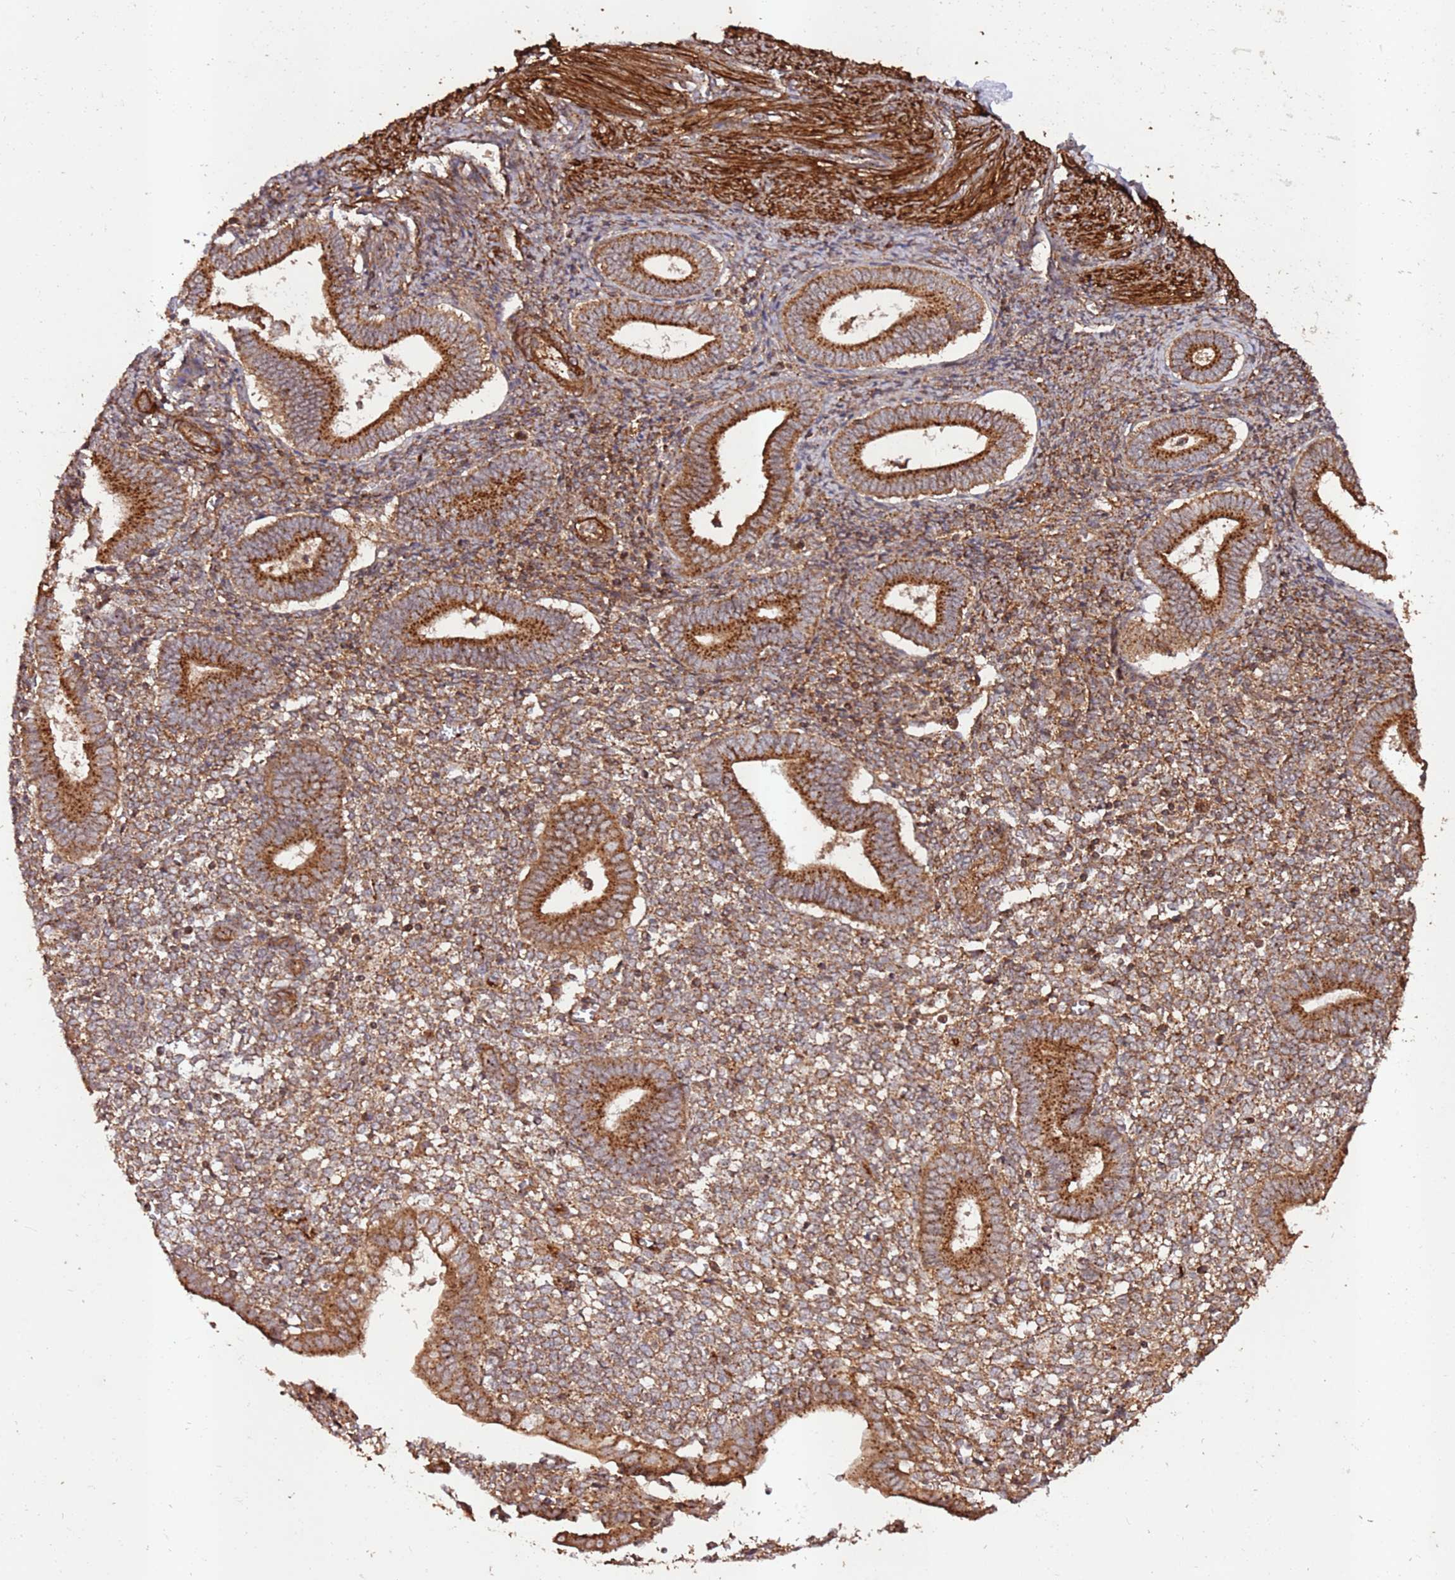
{"staining": {"intensity": "moderate", "quantity": "25%-75%", "location": "cytoplasmic/membranous"}, "tissue": "endometrium", "cell_type": "Cells in endometrial stroma", "image_type": "normal", "snomed": [{"axis": "morphology", "description": "Normal tissue, NOS"}, {"axis": "topography", "description": "Other"}, {"axis": "topography", "description": "Endometrium"}], "caption": "Approximately 25%-75% of cells in endometrial stroma in benign human endometrium display moderate cytoplasmic/membranous protein staining as visualized by brown immunohistochemical staining.", "gene": "FAM186A", "patient": {"sex": "female", "age": 44}}